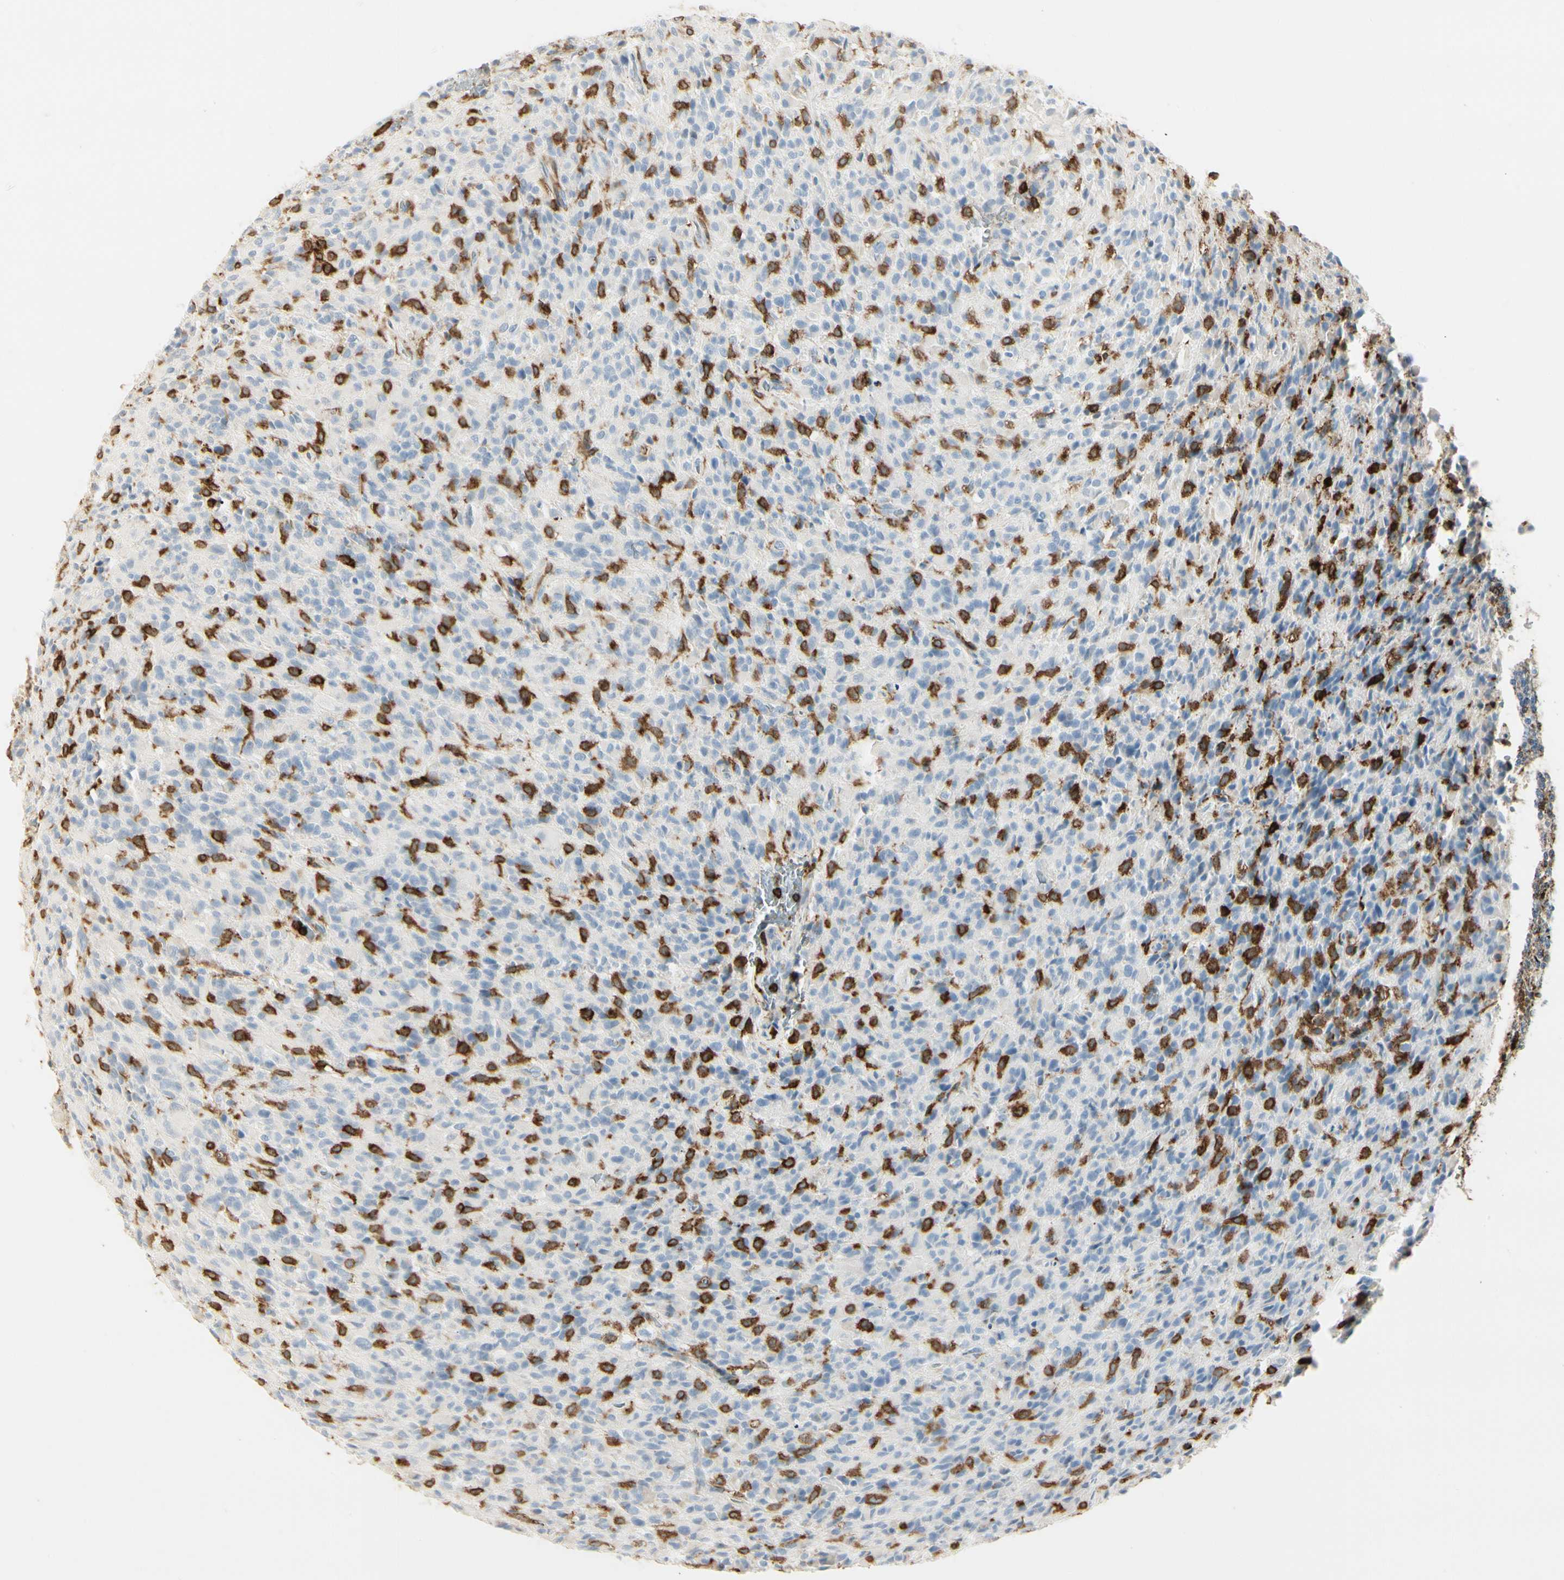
{"staining": {"intensity": "negative", "quantity": "none", "location": "none"}, "tissue": "glioma", "cell_type": "Tumor cells", "image_type": "cancer", "snomed": [{"axis": "morphology", "description": "Glioma, malignant, High grade"}, {"axis": "topography", "description": "Brain"}], "caption": "High magnification brightfield microscopy of glioma stained with DAB (3,3'-diaminobenzidine) (brown) and counterstained with hematoxylin (blue): tumor cells show no significant positivity. (Brightfield microscopy of DAB IHC at high magnification).", "gene": "ITGB2", "patient": {"sex": "male", "age": 71}}